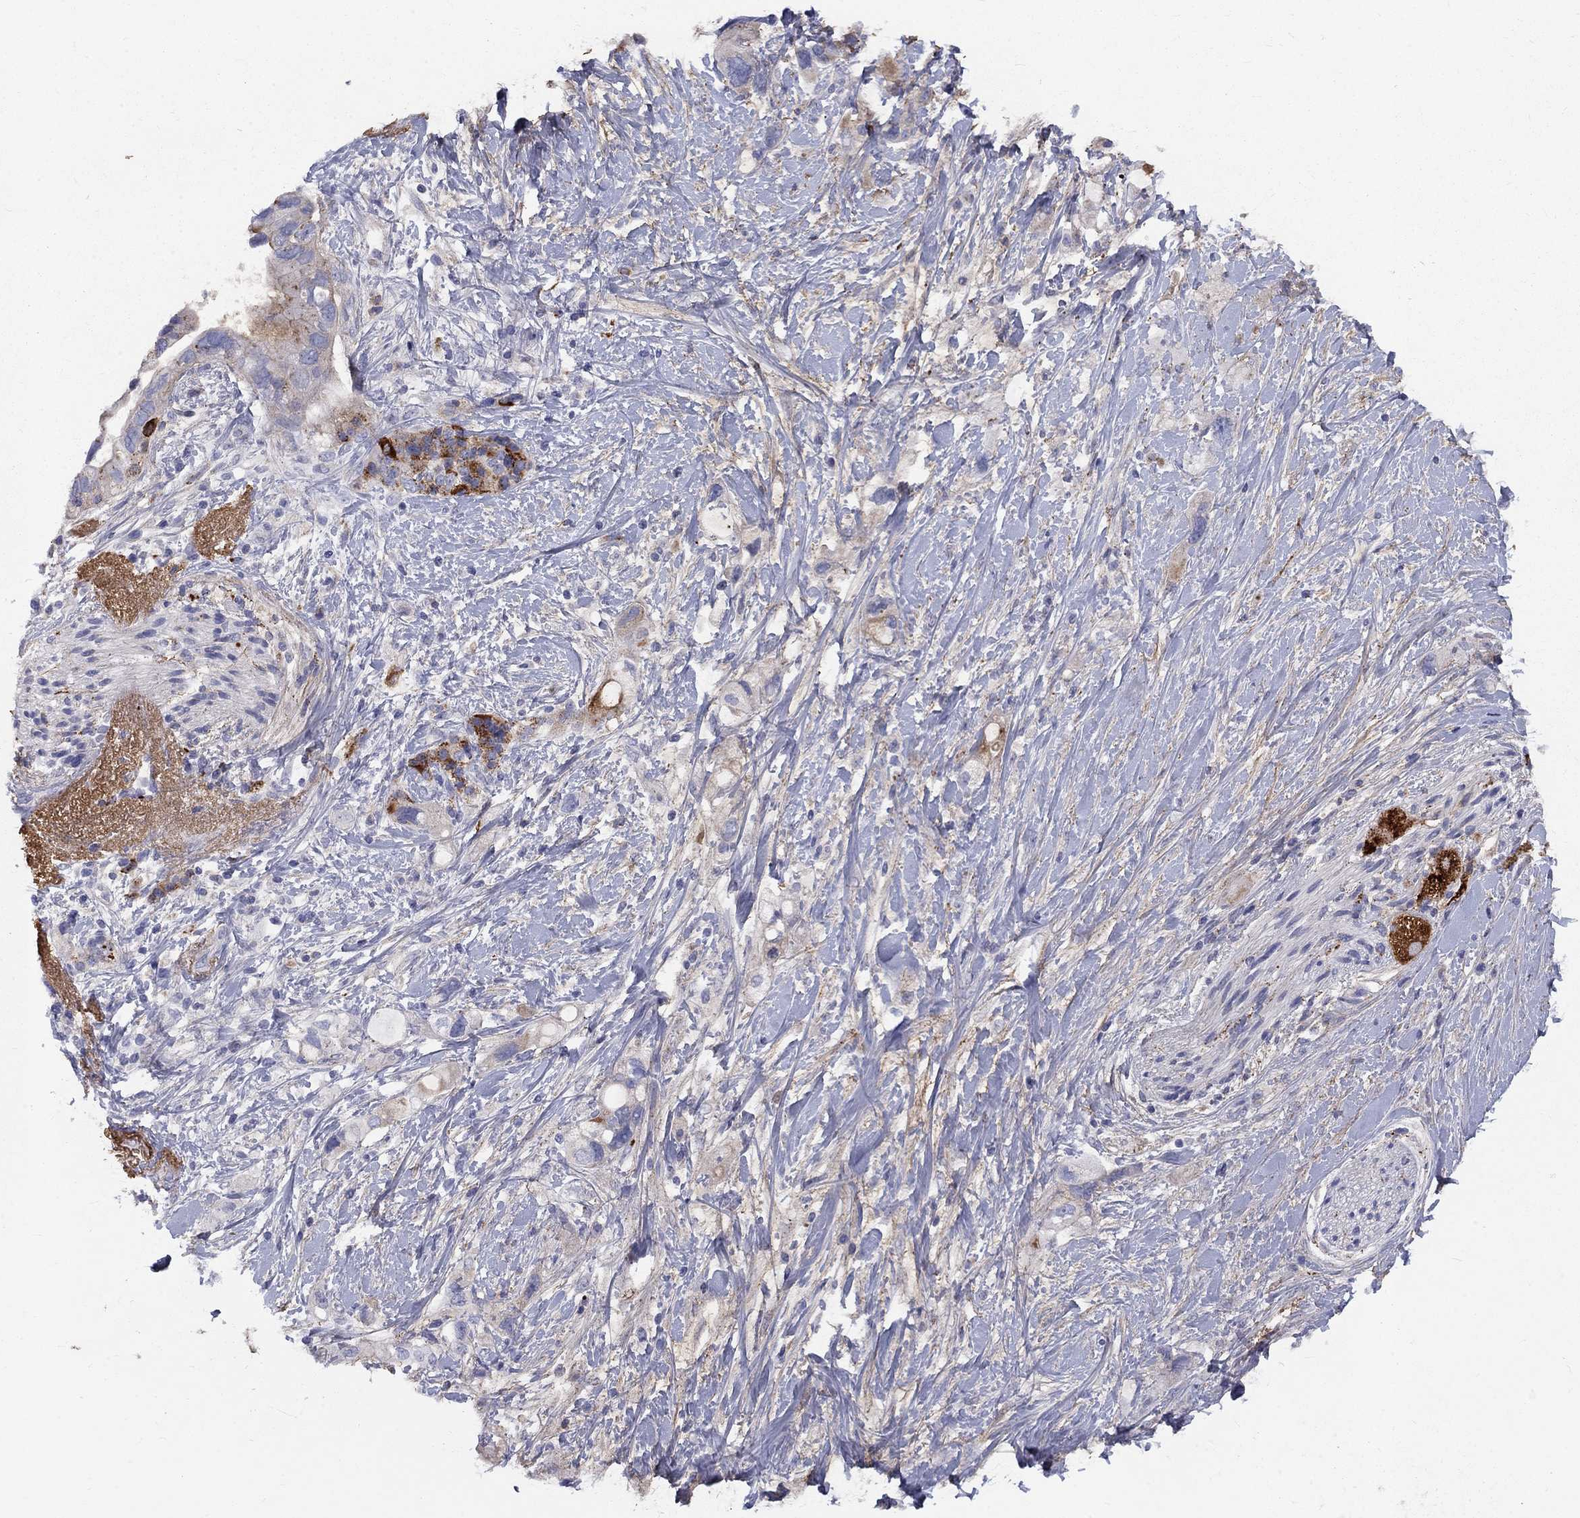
{"staining": {"intensity": "strong", "quantity": "<25%", "location": "cytoplasmic/membranous"}, "tissue": "pancreatic cancer", "cell_type": "Tumor cells", "image_type": "cancer", "snomed": [{"axis": "morphology", "description": "Adenocarcinoma, NOS"}, {"axis": "topography", "description": "Pancreas"}], "caption": "The micrograph displays staining of pancreatic adenocarcinoma, revealing strong cytoplasmic/membranous protein positivity (brown color) within tumor cells.", "gene": "EPDR1", "patient": {"sex": "female", "age": 56}}